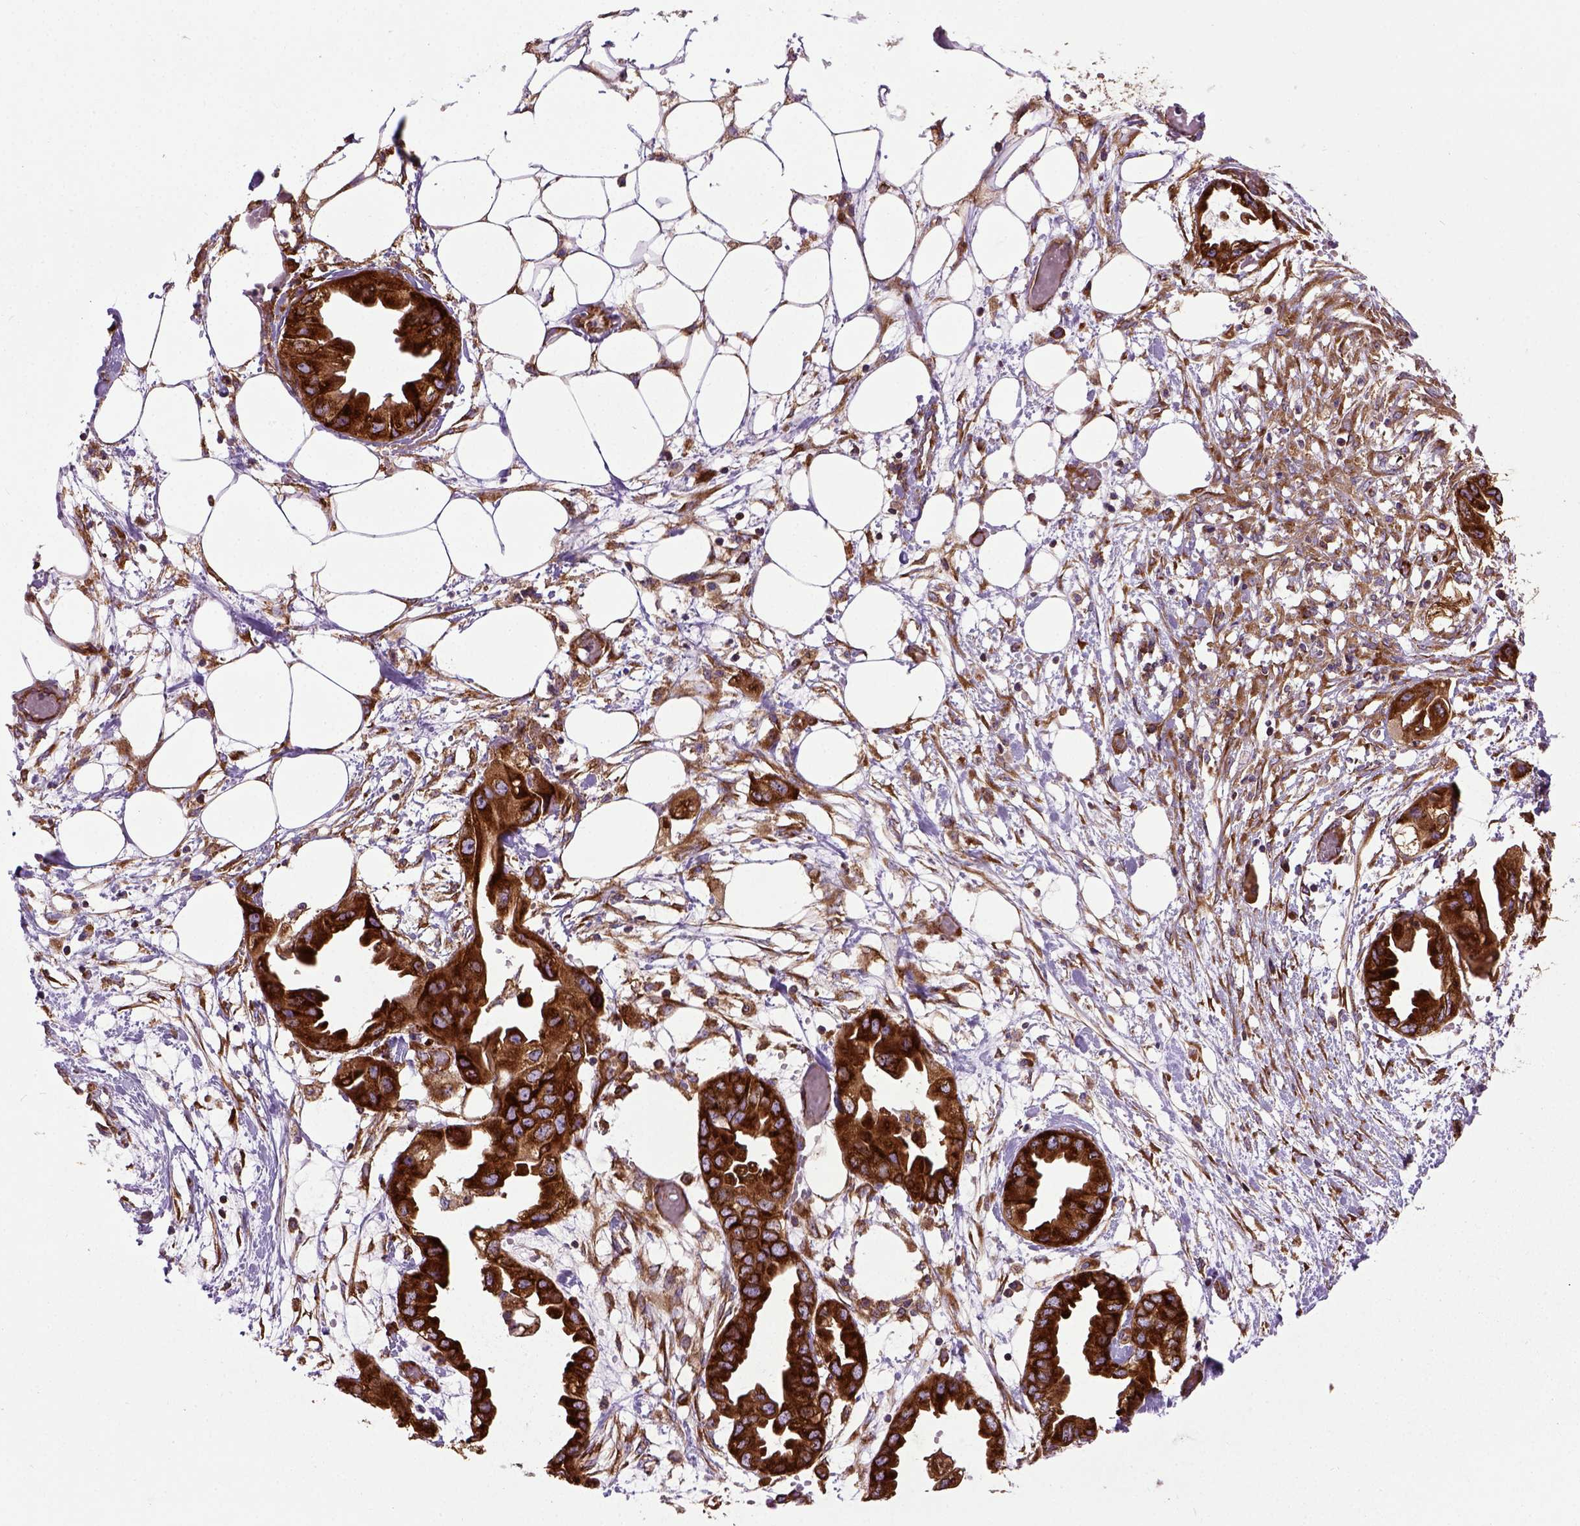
{"staining": {"intensity": "strong", "quantity": ">75%", "location": "cytoplasmic/membranous"}, "tissue": "endometrial cancer", "cell_type": "Tumor cells", "image_type": "cancer", "snomed": [{"axis": "morphology", "description": "Adenocarcinoma, NOS"}, {"axis": "morphology", "description": "Adenocarcinoma, metastatic, NOS"}, {"axis": "topography", "description": "Adipose tissue"}, {"axis": "topography", "description": "Endometrium"}], "caption": "Immunohistochemistry (IHC) (DAB) staining of endometrial metastatic adenocarcinoma exhibits strong cytoplasmic/membranous protein staining in approximately >75% of tumor cells. The staining is performed using DAB (3,3'-diaminobenzidine) brown chromogen to label protein expression. The nuclei are counter-stained blue using hematoxylin.", "gene": "CAPRIN1", "patient": {"sex": "female", "age": 67}}